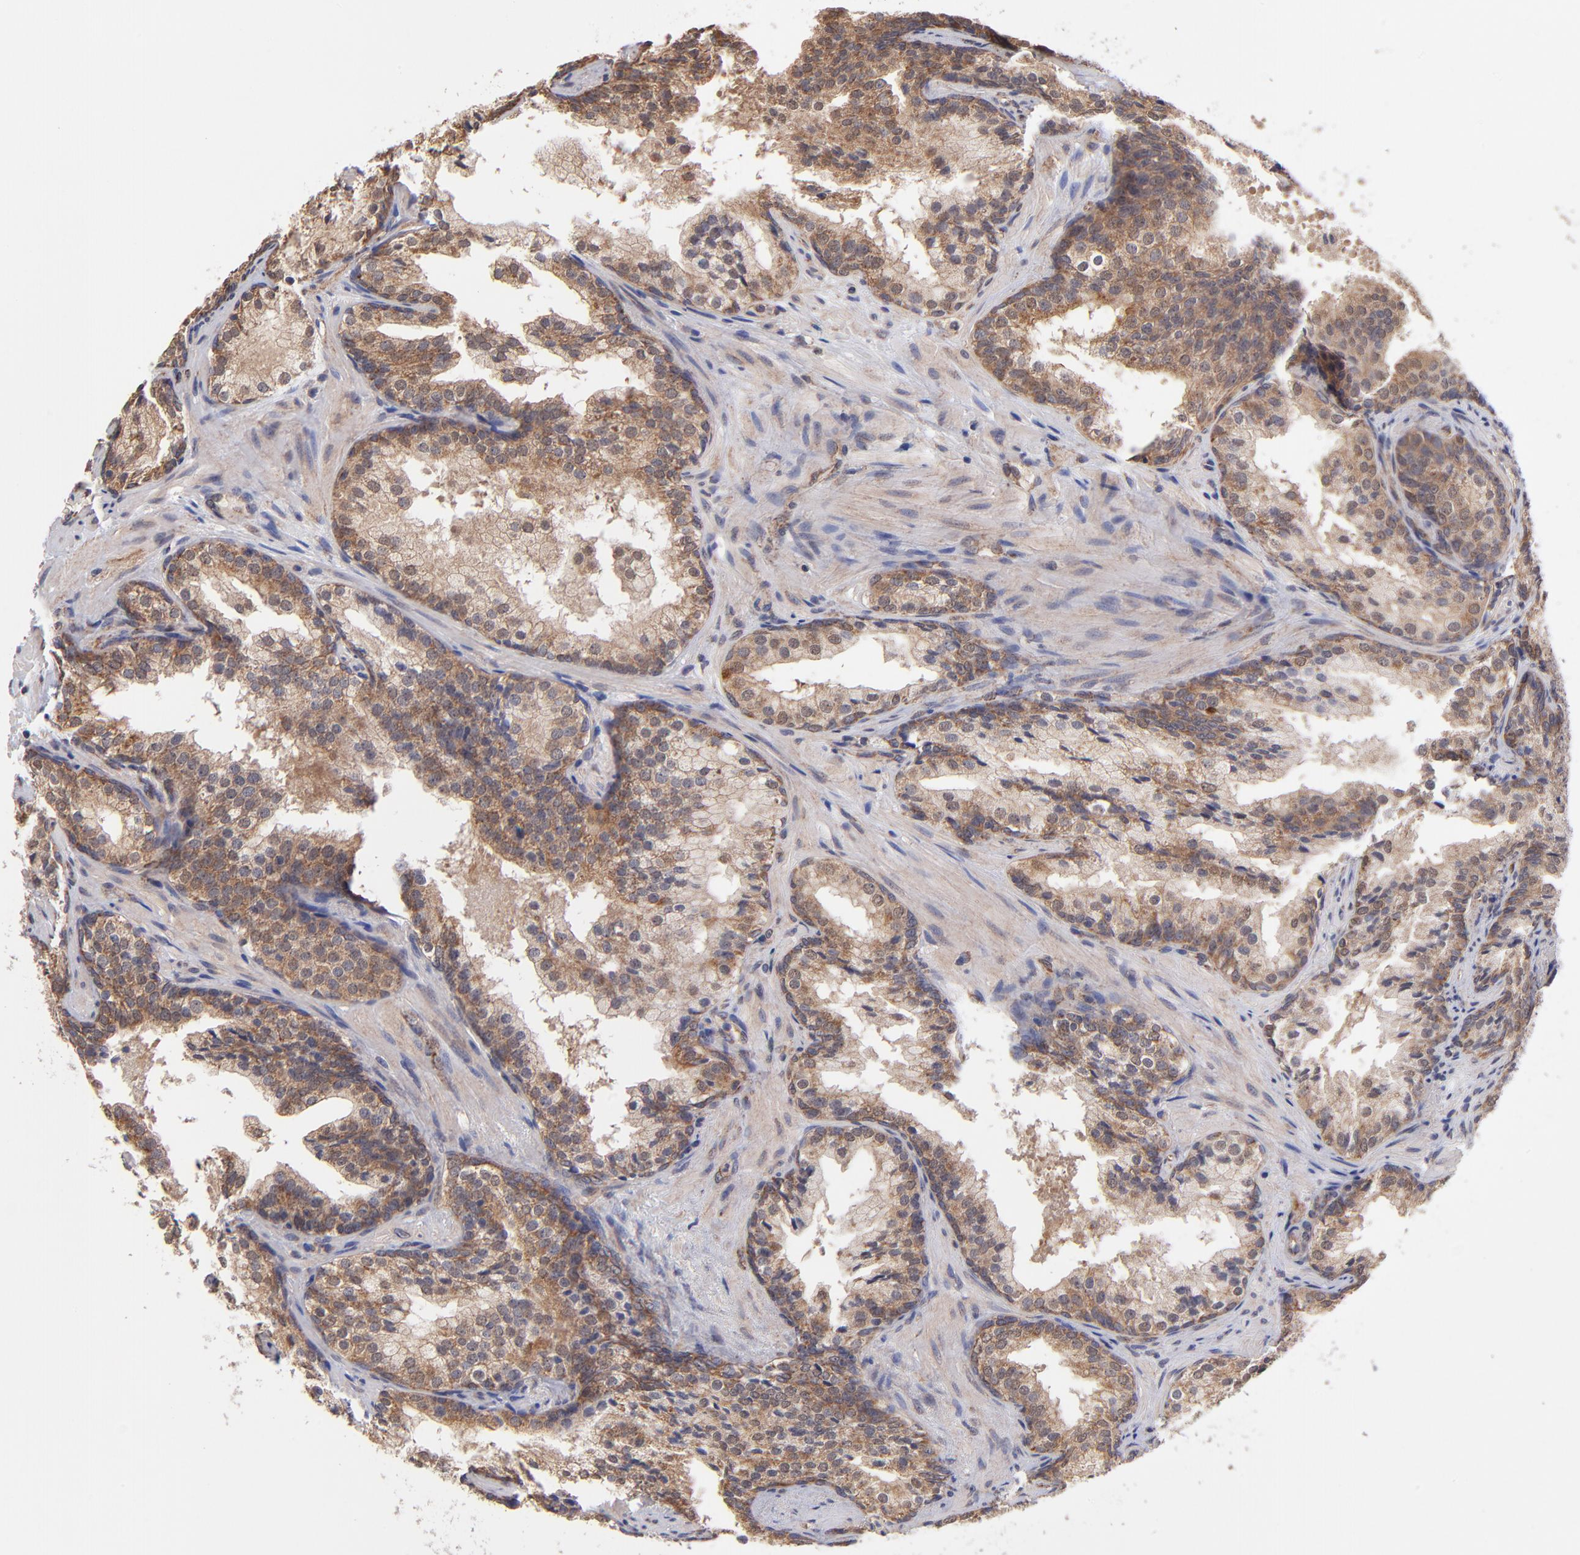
{"staining": {"intensity": "strong", "quantity": ">75%", "location": "cytoplasmic/membranous"}, "tissue": "prostate cancer", "cell_type": "Tumor cells", "image_type": "cancer", "snomed": [{"axis": "morphology", "description": "Adenocarcinoma, Low grade"}, {"axis": "topography", "description": "Prostate"}], "caption": "Immunohistochemical staining of prostate cancer (low-grade adenocarcinoma) exhibits high levels of strong cytoplasmic/membranous expression in approximately >75% of tumor cells. (brown staining indicates protein expression, while blue staining denotes nuclei).", "gene": "UBE2H", "patient": {"sex": "male", "age": 69}}